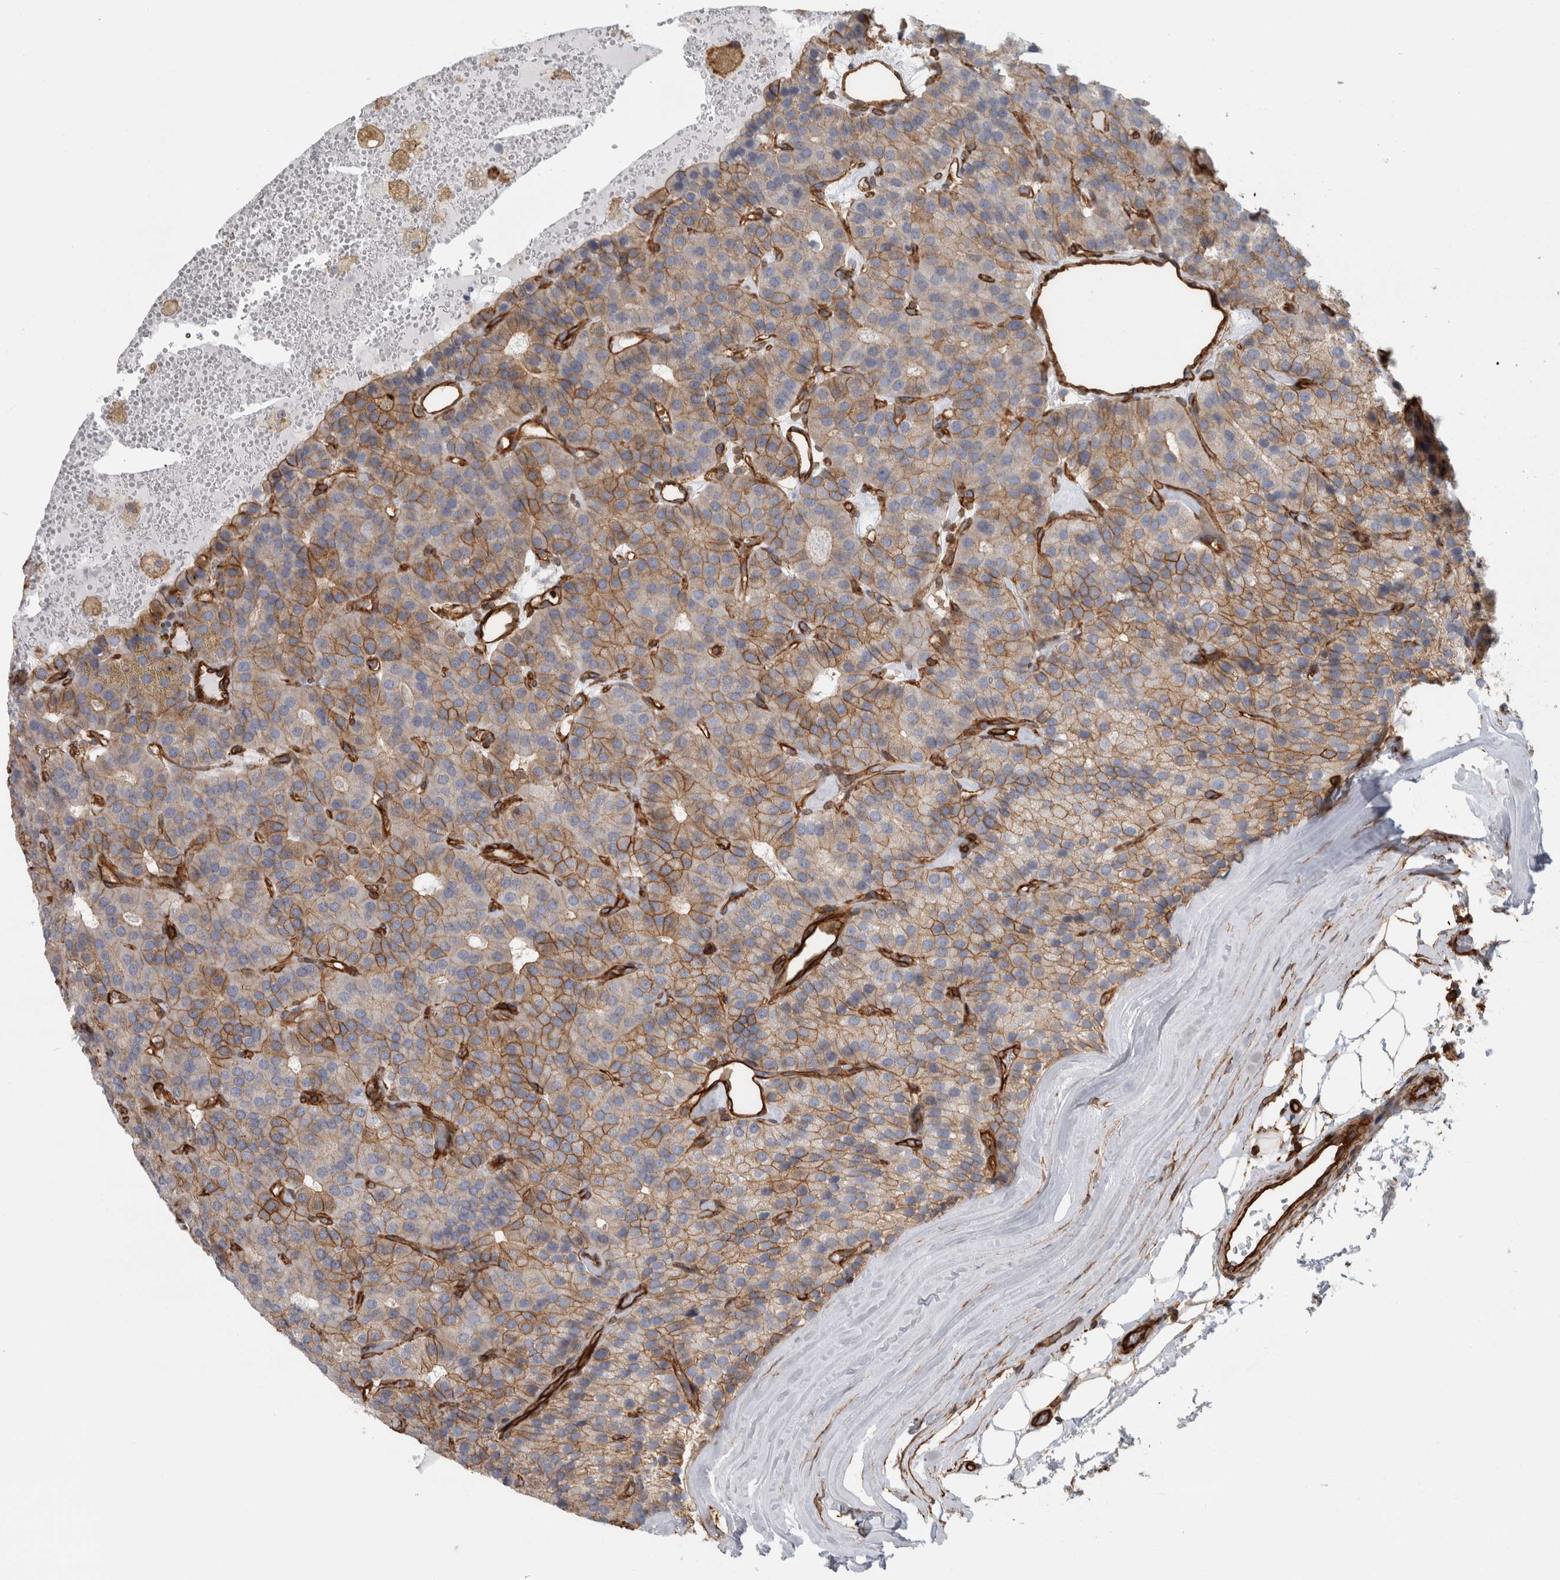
{"staining": {"intensity": "moderate", "quantity": "25%-75%", "location": "cytoplasmic/membranous"}, "tissue": "parathyroid gland", "cell_type": "Glandular cells", "image_type": "normal", "snomed": [{"axis": "morphology", "description": "Normal tissue, NOS"}, {"axis": "morphology", "description": "Adenoma, NOS"}, {"axis": "topography", "description": "Parathyroid gland"}], "caption": "A histopathology image showing moderate cytoplasmic/membranous expression in approximately 25%-75% of glandular cells in normal parathyroid gland, as visualized by brown immunohistochemical staining.", "gene": "AHNAK", "patient": {"sex": "female", "age": 86}}